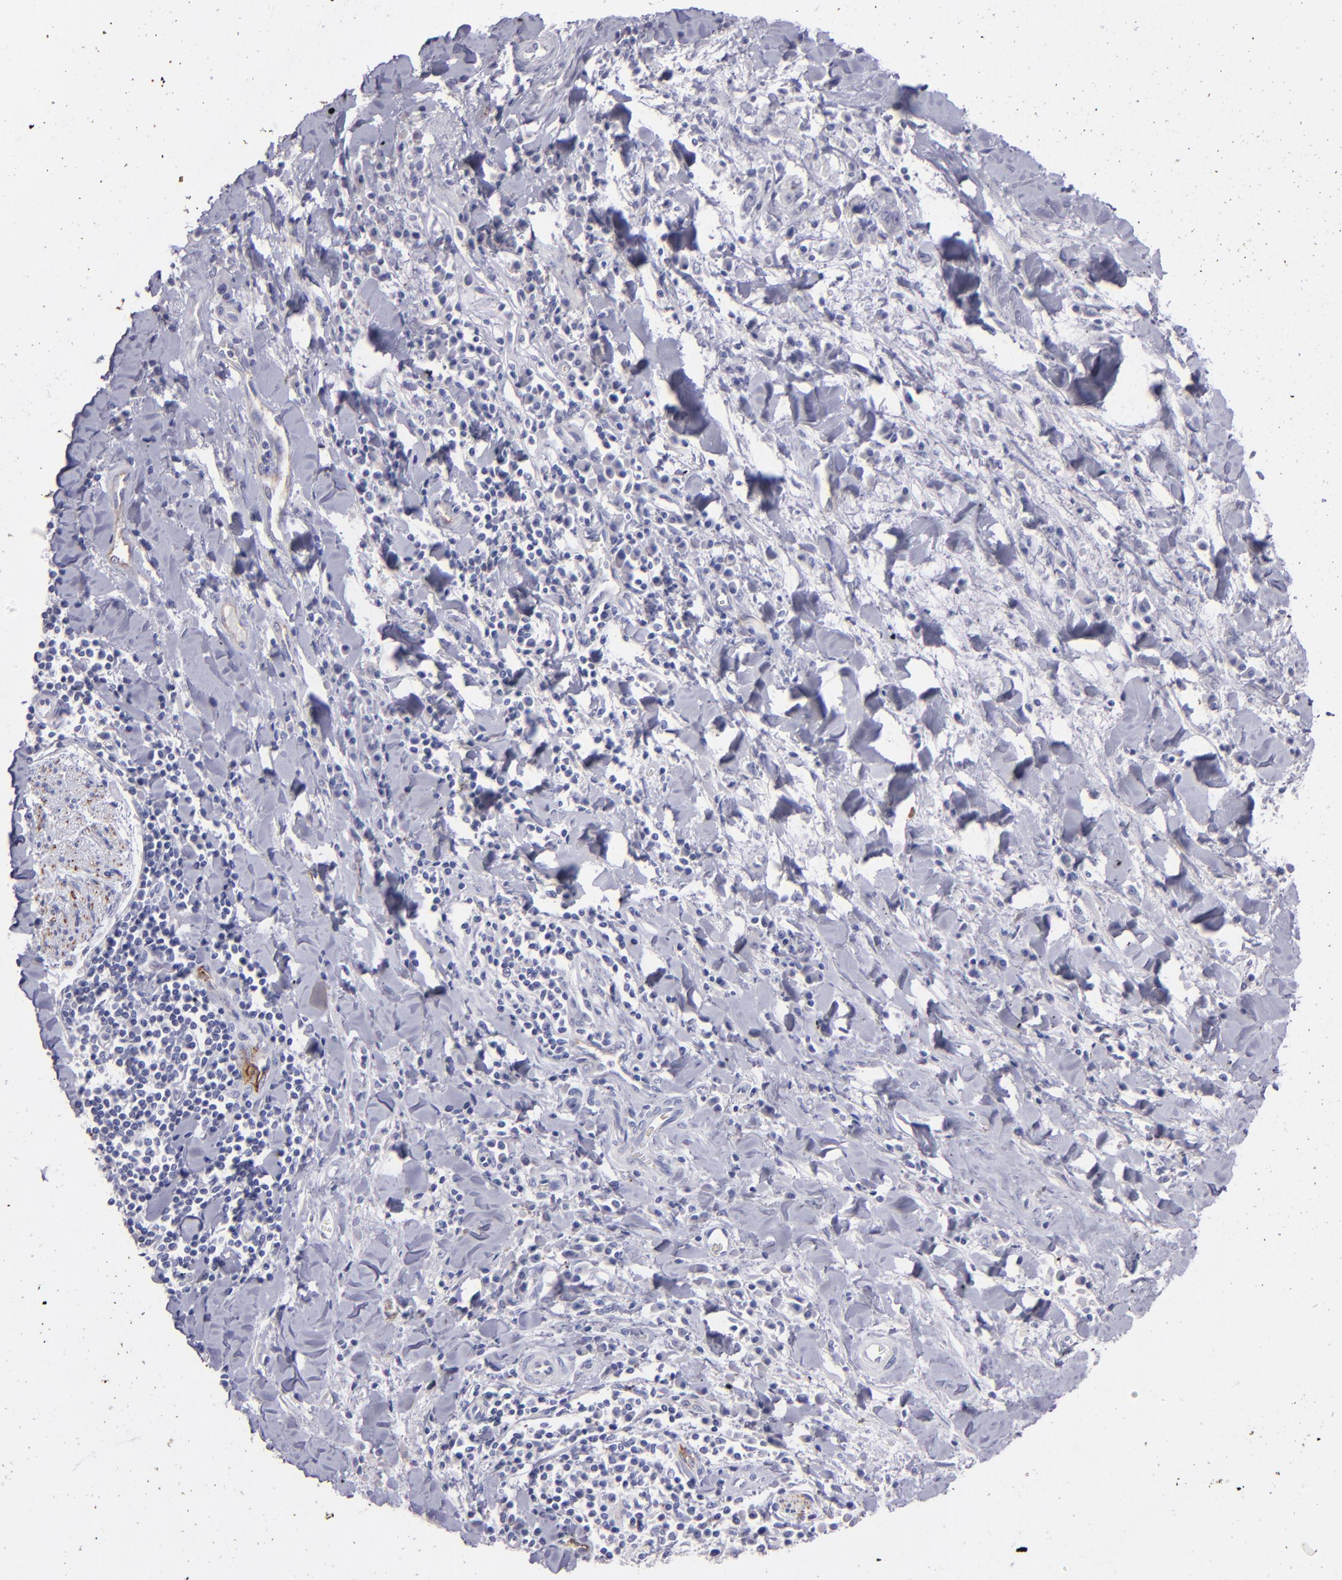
{"staining": {"intensity": "negative", "quantity": "none", "location": "none"}, "tissue": "liver cancer", "cell_type": "Tumor cells", "image_type": "cancer", "snomed": [{"axis": "morphology", "description": "Cholangiocarcinoma"}, {"axis": "topography", "description": "Liver"}], "caption": "IHC photomicrograph of human liver cancer stained for a protein (brown), which reveals no positivity in tumor cells.", "gene": "SNAP25", "patient": {"sex": "male", "age": 57}}